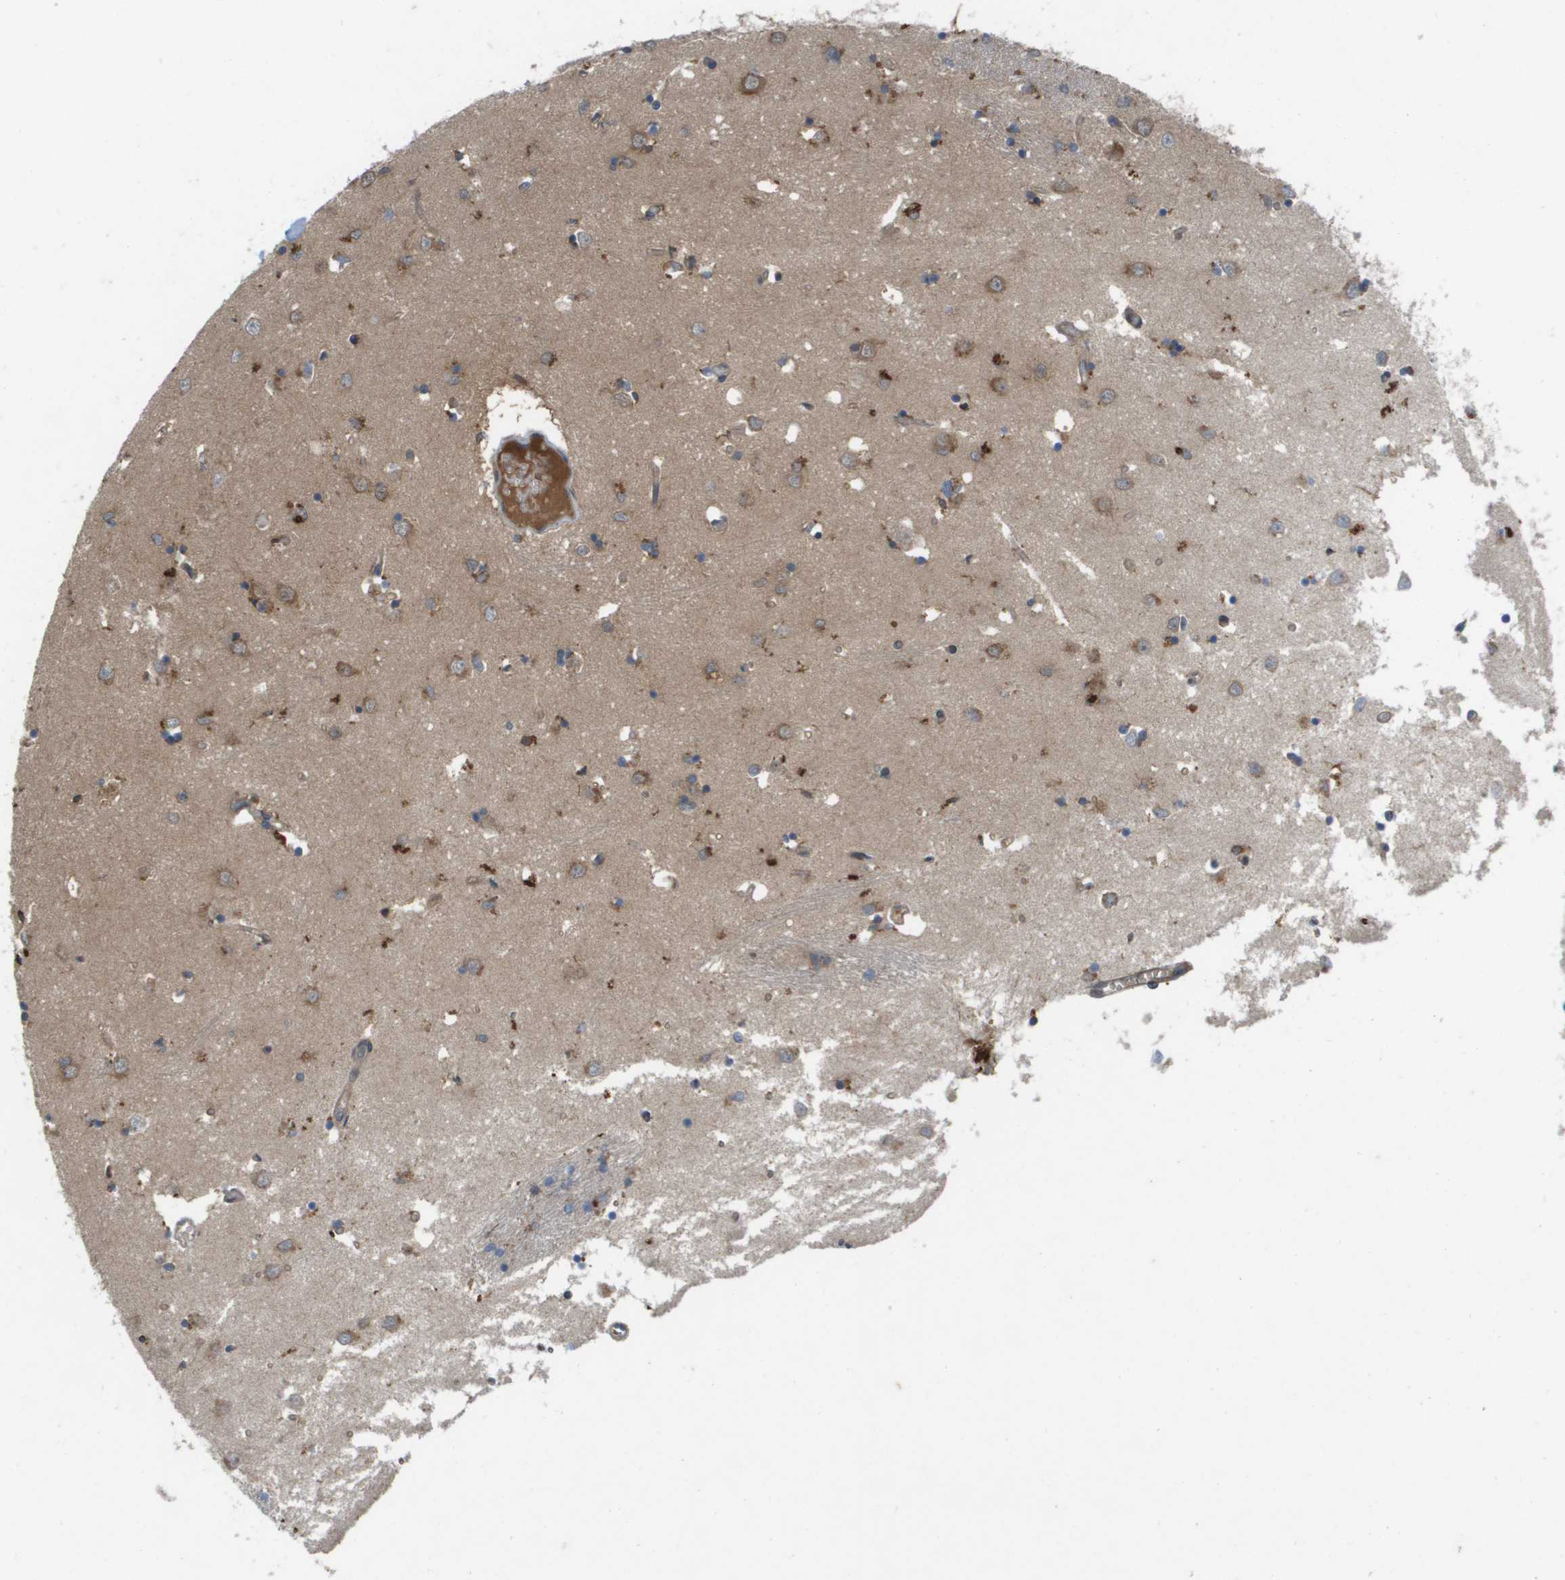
{"staining": {"intensity": "moderate", "quantity": "<25%", "location": "cytoplasmic/membranous"}, "tissue": "caudate", "cell_type": "Glial cells", "image_type": "normal", "snomed": [{"axis": "morphology", "description": "Normal tissue, NOS"}, {"axis": "topography", "description": "Lateral ventricle wall"}], "caption": "Caudate stained with DAB immunohistochemistry exhibits low levels of moderate cytoplasmic/membranous expression in approximately <25% of glial cells.", "gene": "PALD1", "patient": {"sex": "female", "age": 19}}